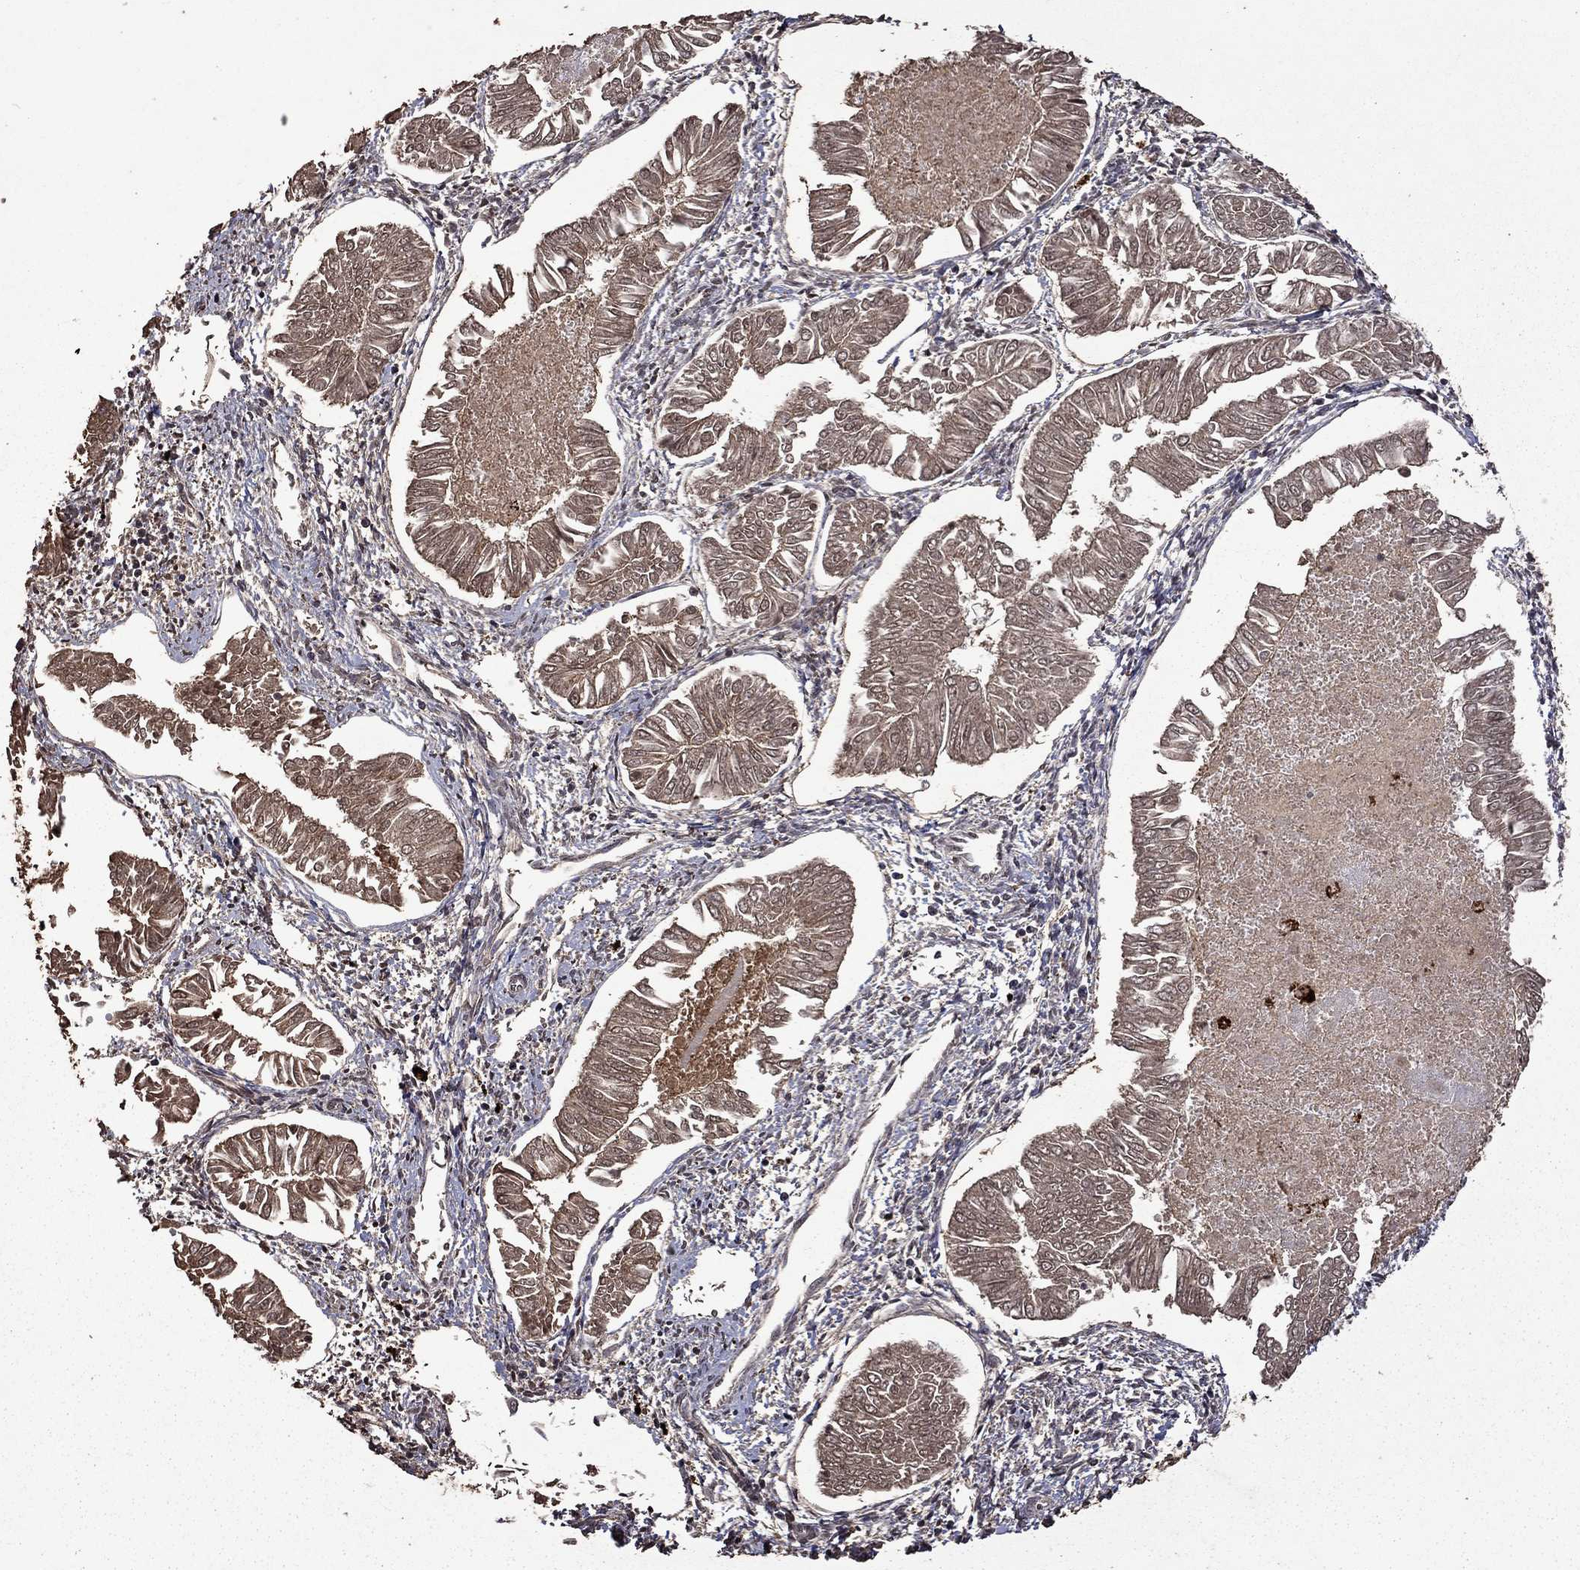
{"staining": {"intensity": "moderate", "quantity": ">75%", "location": "cytoplasmic/membranous"}, "tissue": "endometrial cancer", "cell_type": "Tumor cells", "image_type": "cancer", "snomed": [{"axis": "morphology", "description": "Adenocarcinoma, NOS"}, {"axis": "topography", "description": "Endometrium"}], "caption": "High-power microscopy captured an immunohistochemistry (IHC) histopathology image of endometrial cancer (adenocarcinoma), revealing moderate cytoplasmic/membranous staining in approximately >75% of tumor cells.", "gene": "SERPINA5", "patient": {"sex": "female", "age": 53}}